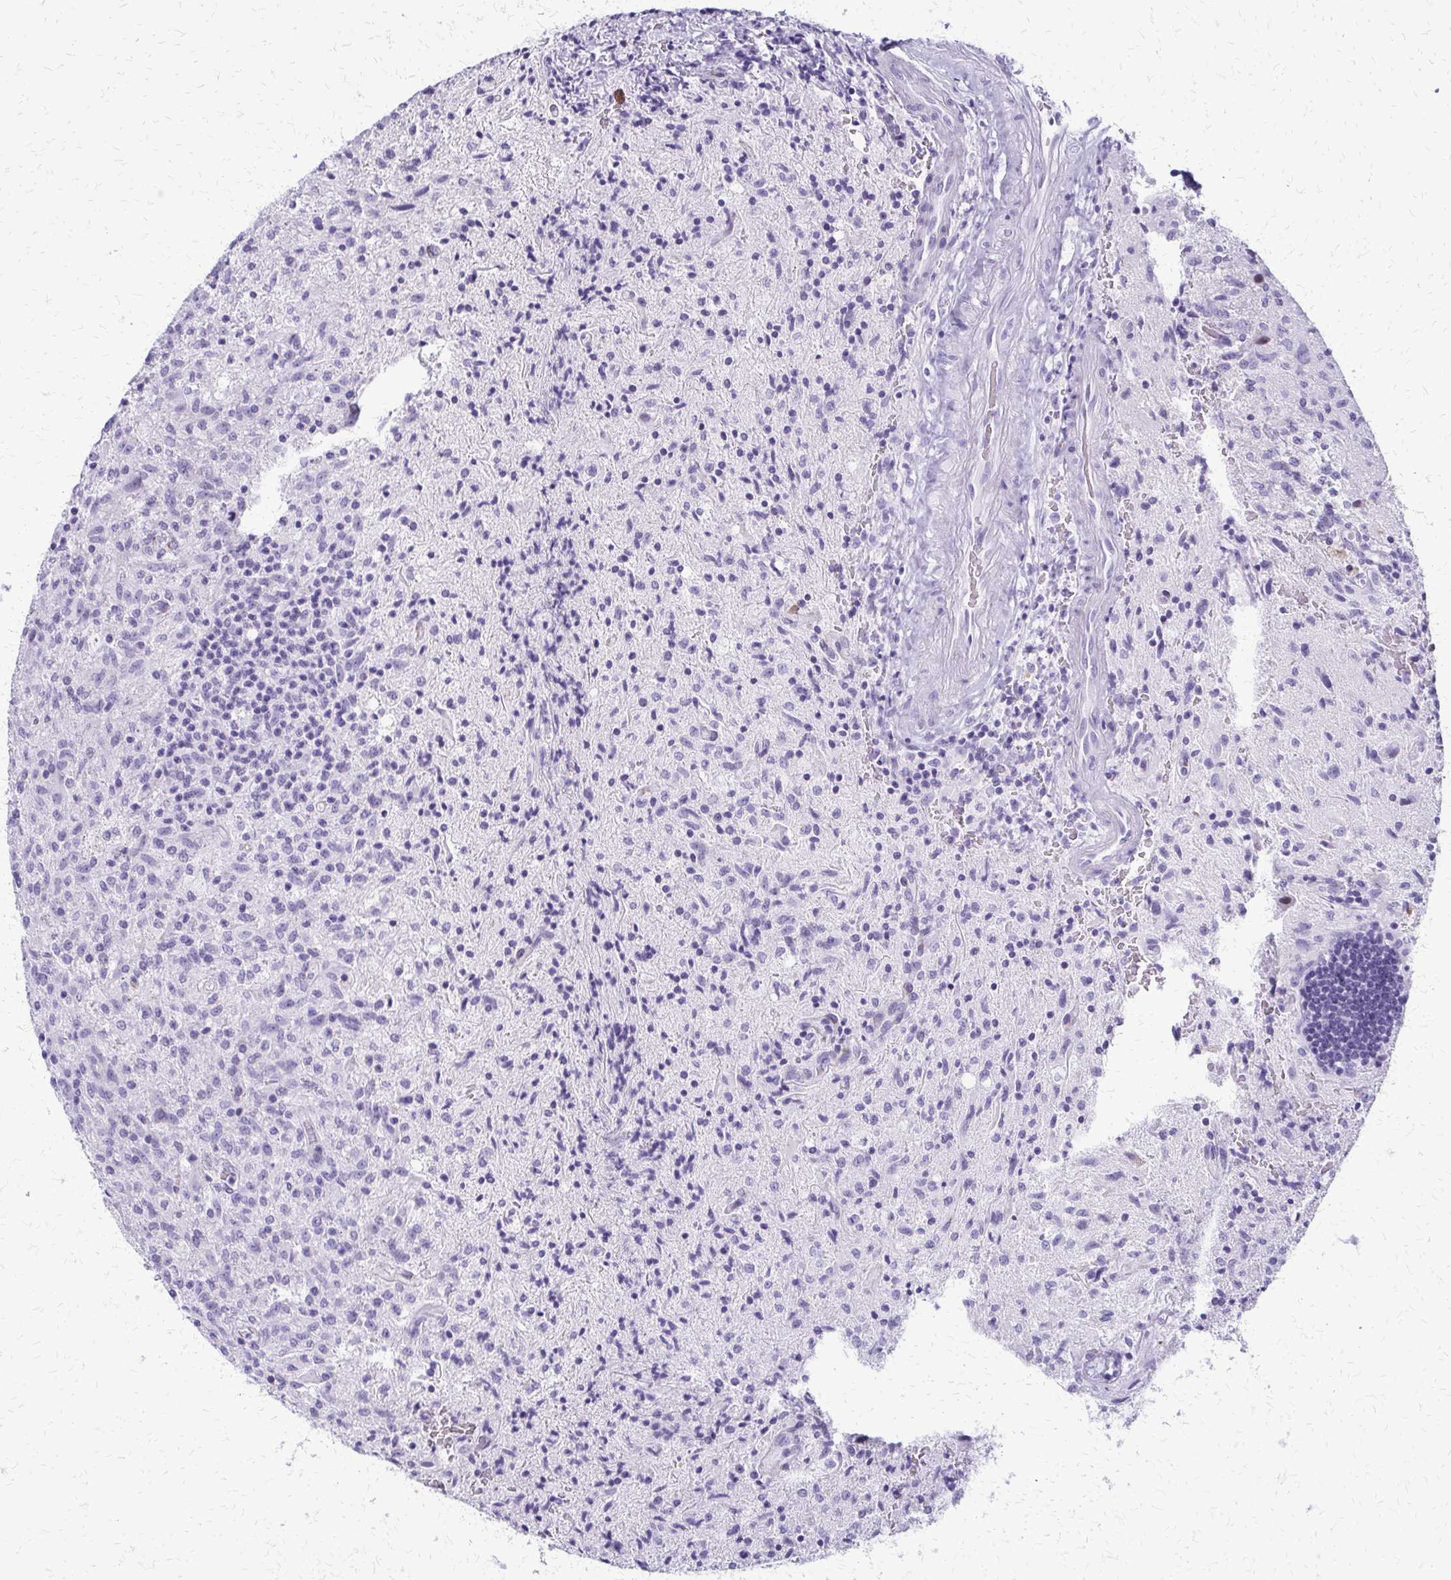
{"staining": {"intensity": "negative", "quantity": "none", "location": "none"}, "tissue": "glioma", "cell_type": "Tumor cells", "image_type": "cancer", "snomed": [{"axis": "morphology", "description": "Glioma, malignant, High grade"}, {"axis": "topography", "description": "Brain"}], "caption": "An IHC histopathology image of malignant glioma (high-grade) is shown. There is no staining in tumor cells of malignant glioma (high-grade).", "gene": "FAM162B", "patient": {"sex": "male", "age": 68}}